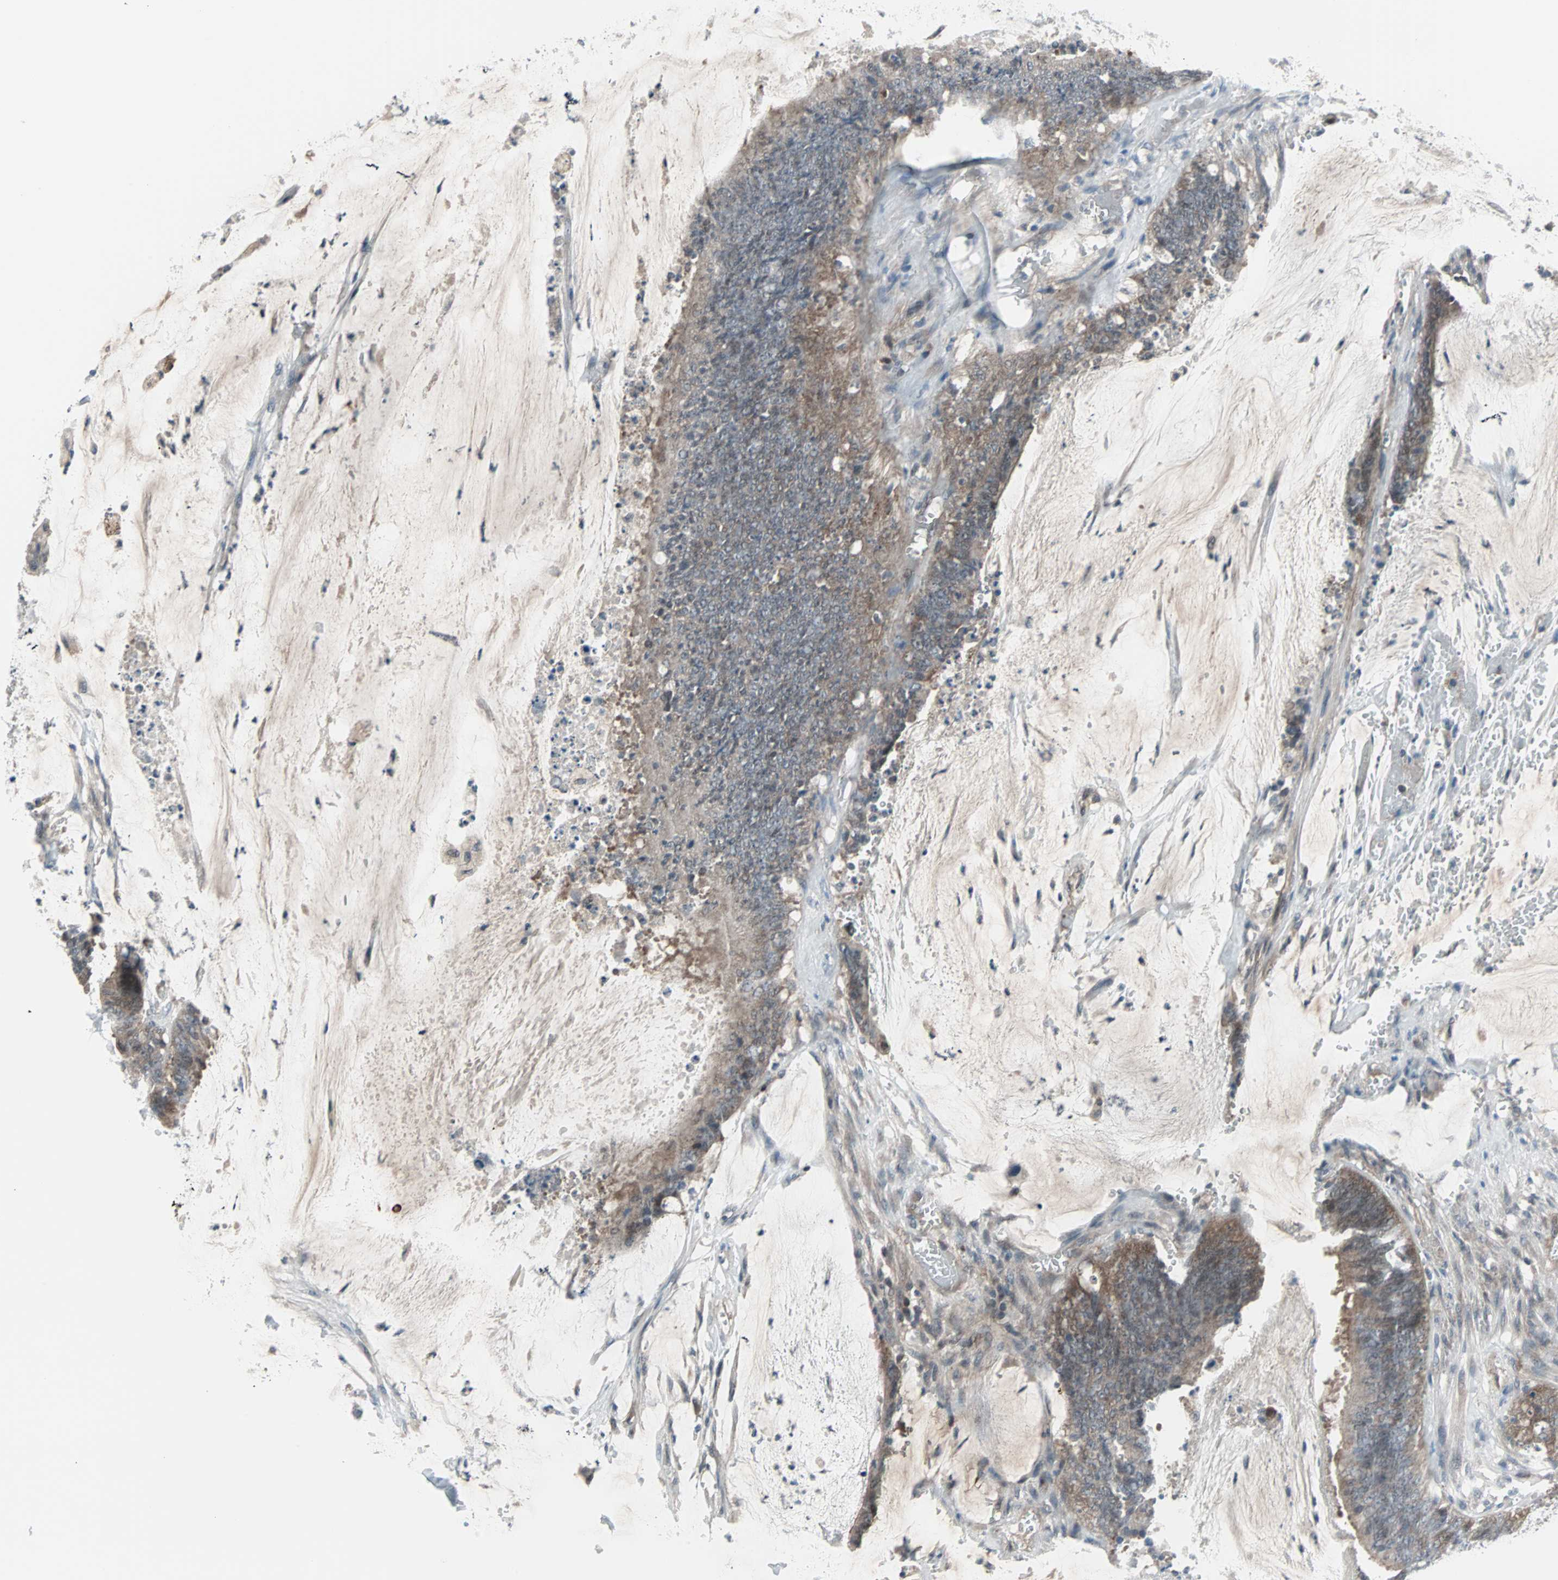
{"staining": {"intensity": "moderate", "quantity": ">75%", "location": "cytoplasmic/membranous"}, "tissue": "colorectal cancer", "cell_type": "Tumor cells", "image_type": "cancer", "snomed": [{"axis": "morphology", "description": "Adenocarcinoma, NOS"}, {"axis": "topography", "description": "Rectum"}], "caption": "Colorectal cancer stained for a protein (brown) shows moderate cytoplasmic/membranous positive staining in about >75% of tumor cells.", "gene": "CASP3", "patient": {"sex": "female", "age": 66}}